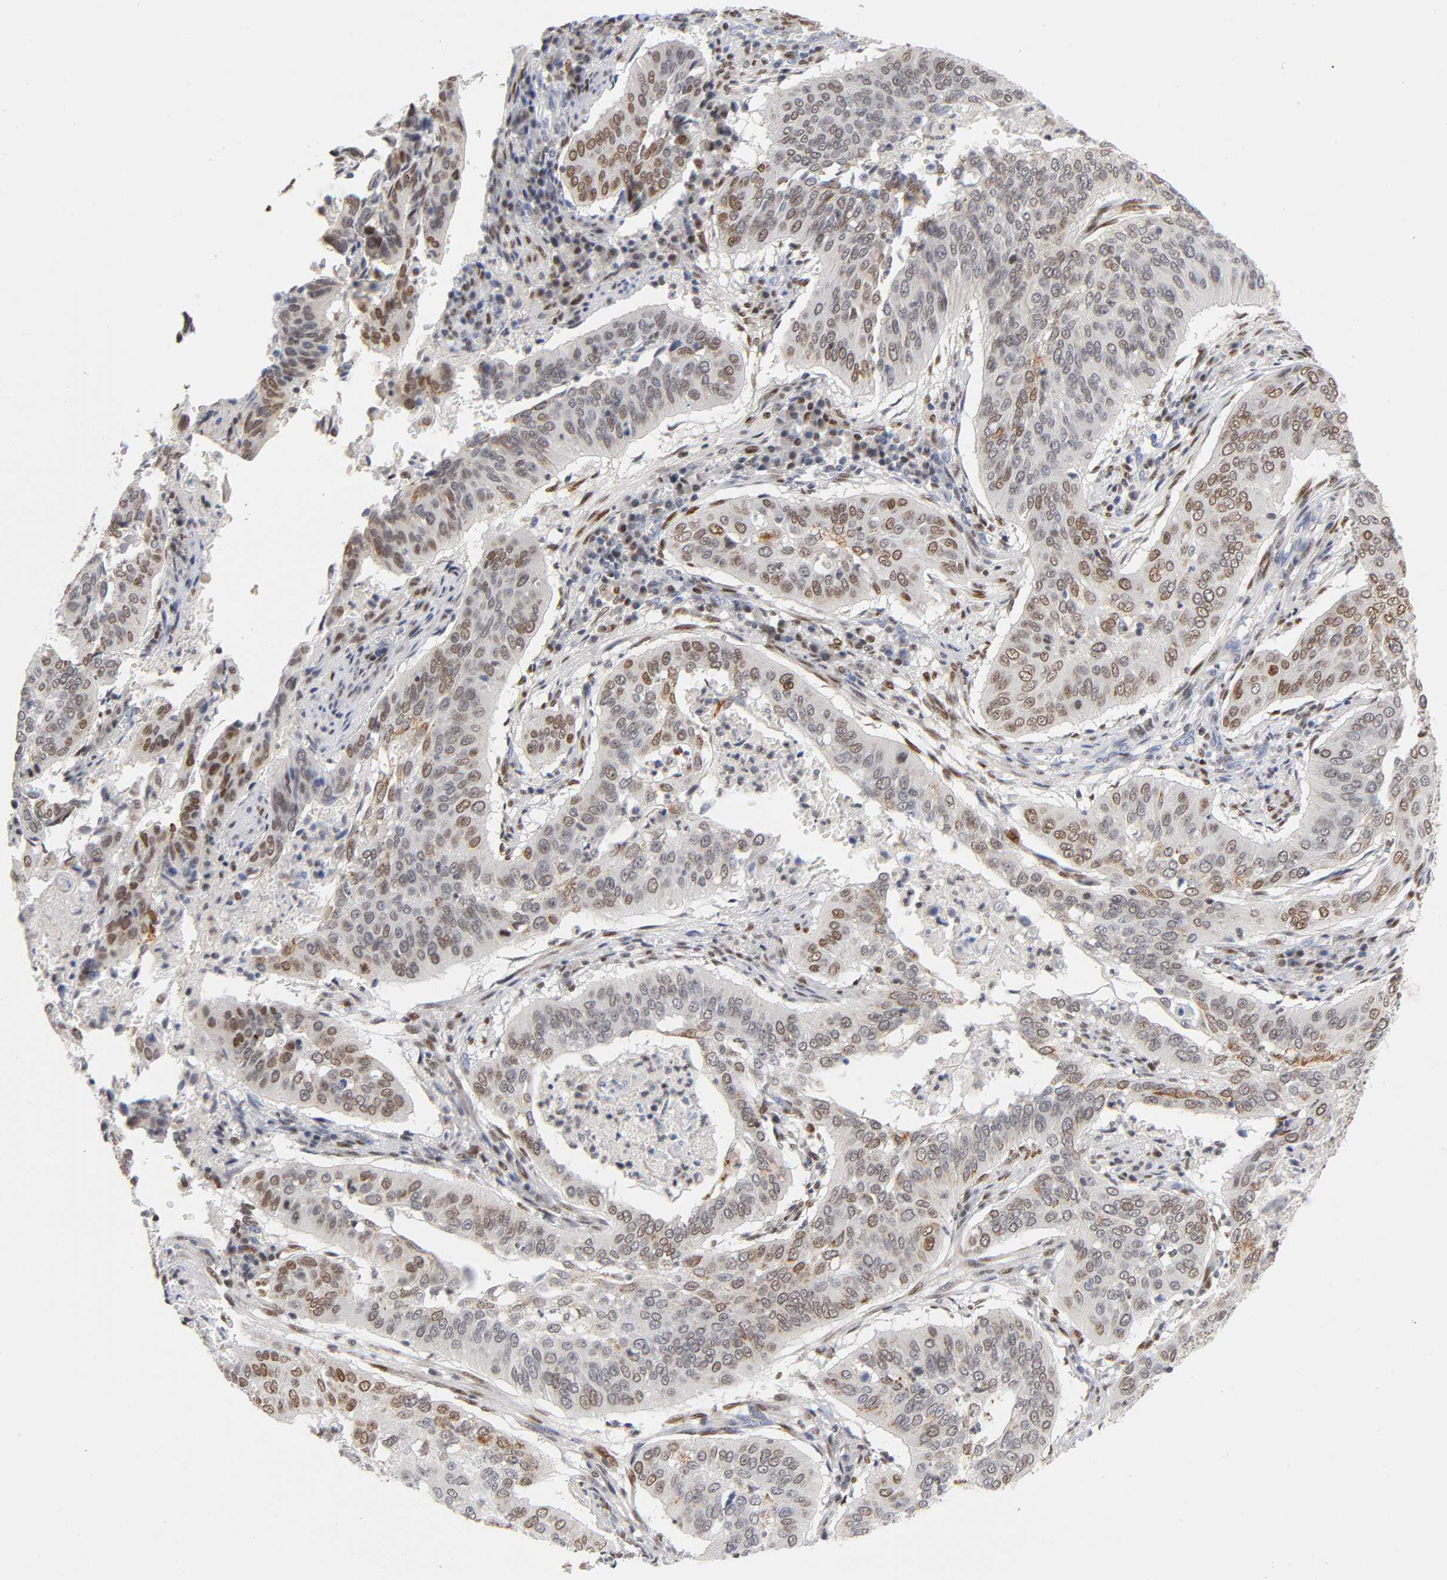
{"staining": {"intensity": "moderate", "quantity": "25%-75%", "location": "nuclear"}, "tissue": "cervical cancer", "cell_type": "Tumor cells", "image_type": "cancer", "snomed": [{"axis": "morphology", "description": "Squamous cell carcinoma, NOS"}, {"axis": "topography", "description": "Cervix"}], "caption": "Immunohistochemistry (IHC) (DAB (3,3'-diaminobenzidine)) staining of human cervical cancer (squamous cell carcinoma) demonstrates moderate nuclear protein staining in approximately 25%-75% of tumor cells.", "gene": "RUNX1", "patient": {"sex": "female", "age": 39}}